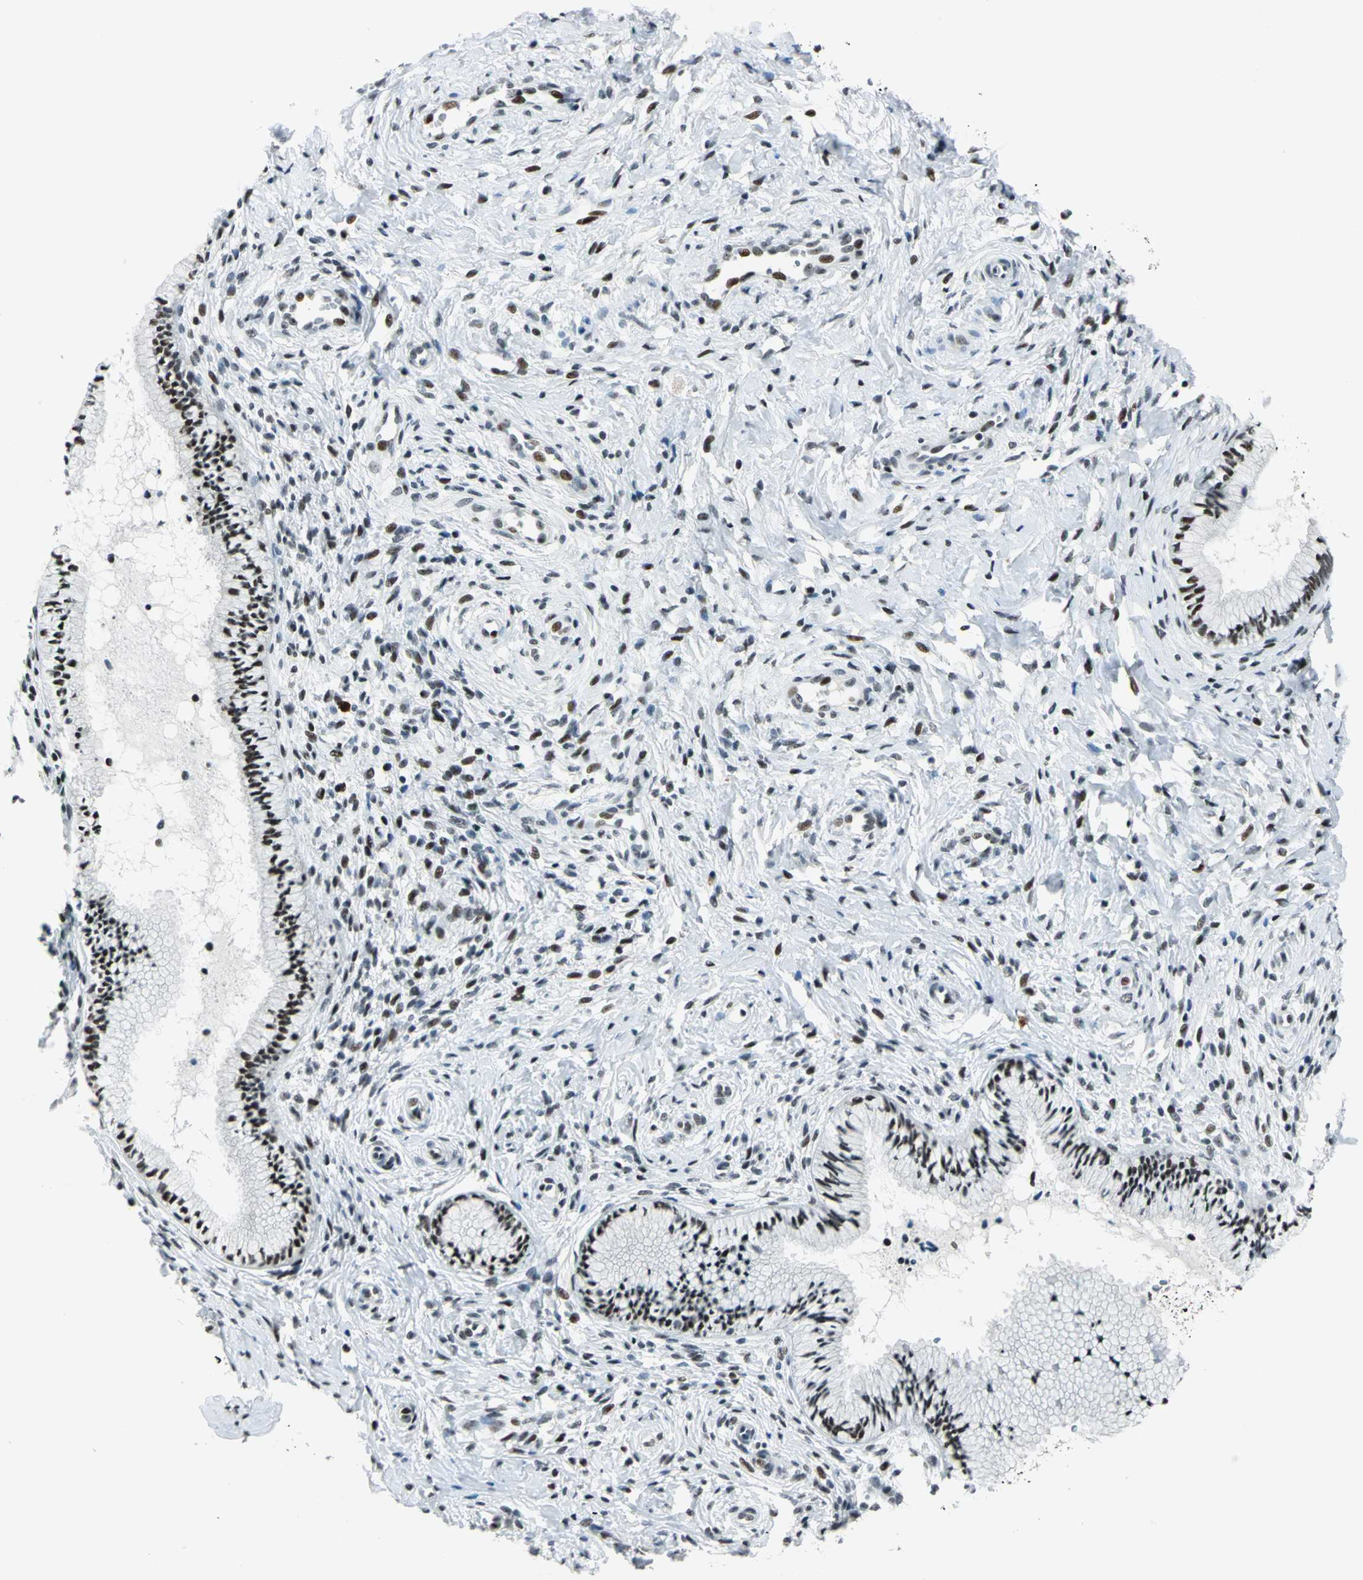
{"staining": {"intensity": "strong", "quantity": ">75%", "location": "nuclear"}, "tissue": "cervix", "cell_type": "Glandular cells", "image_type": "normal", "snomed": [{"axis": "morphology", "description": "Normal tissue, NOS"}, {"axis": "topography", "description": "Cervix"}], "caption": "Protein analysis of benign cervix displays strong nuclear staining in about >75% of glandular cells. (Brightfield microscopy of DAB IHC at high magnification).", "gene": "KAT6B", "patient": {"sex": "female", "age": 46}}